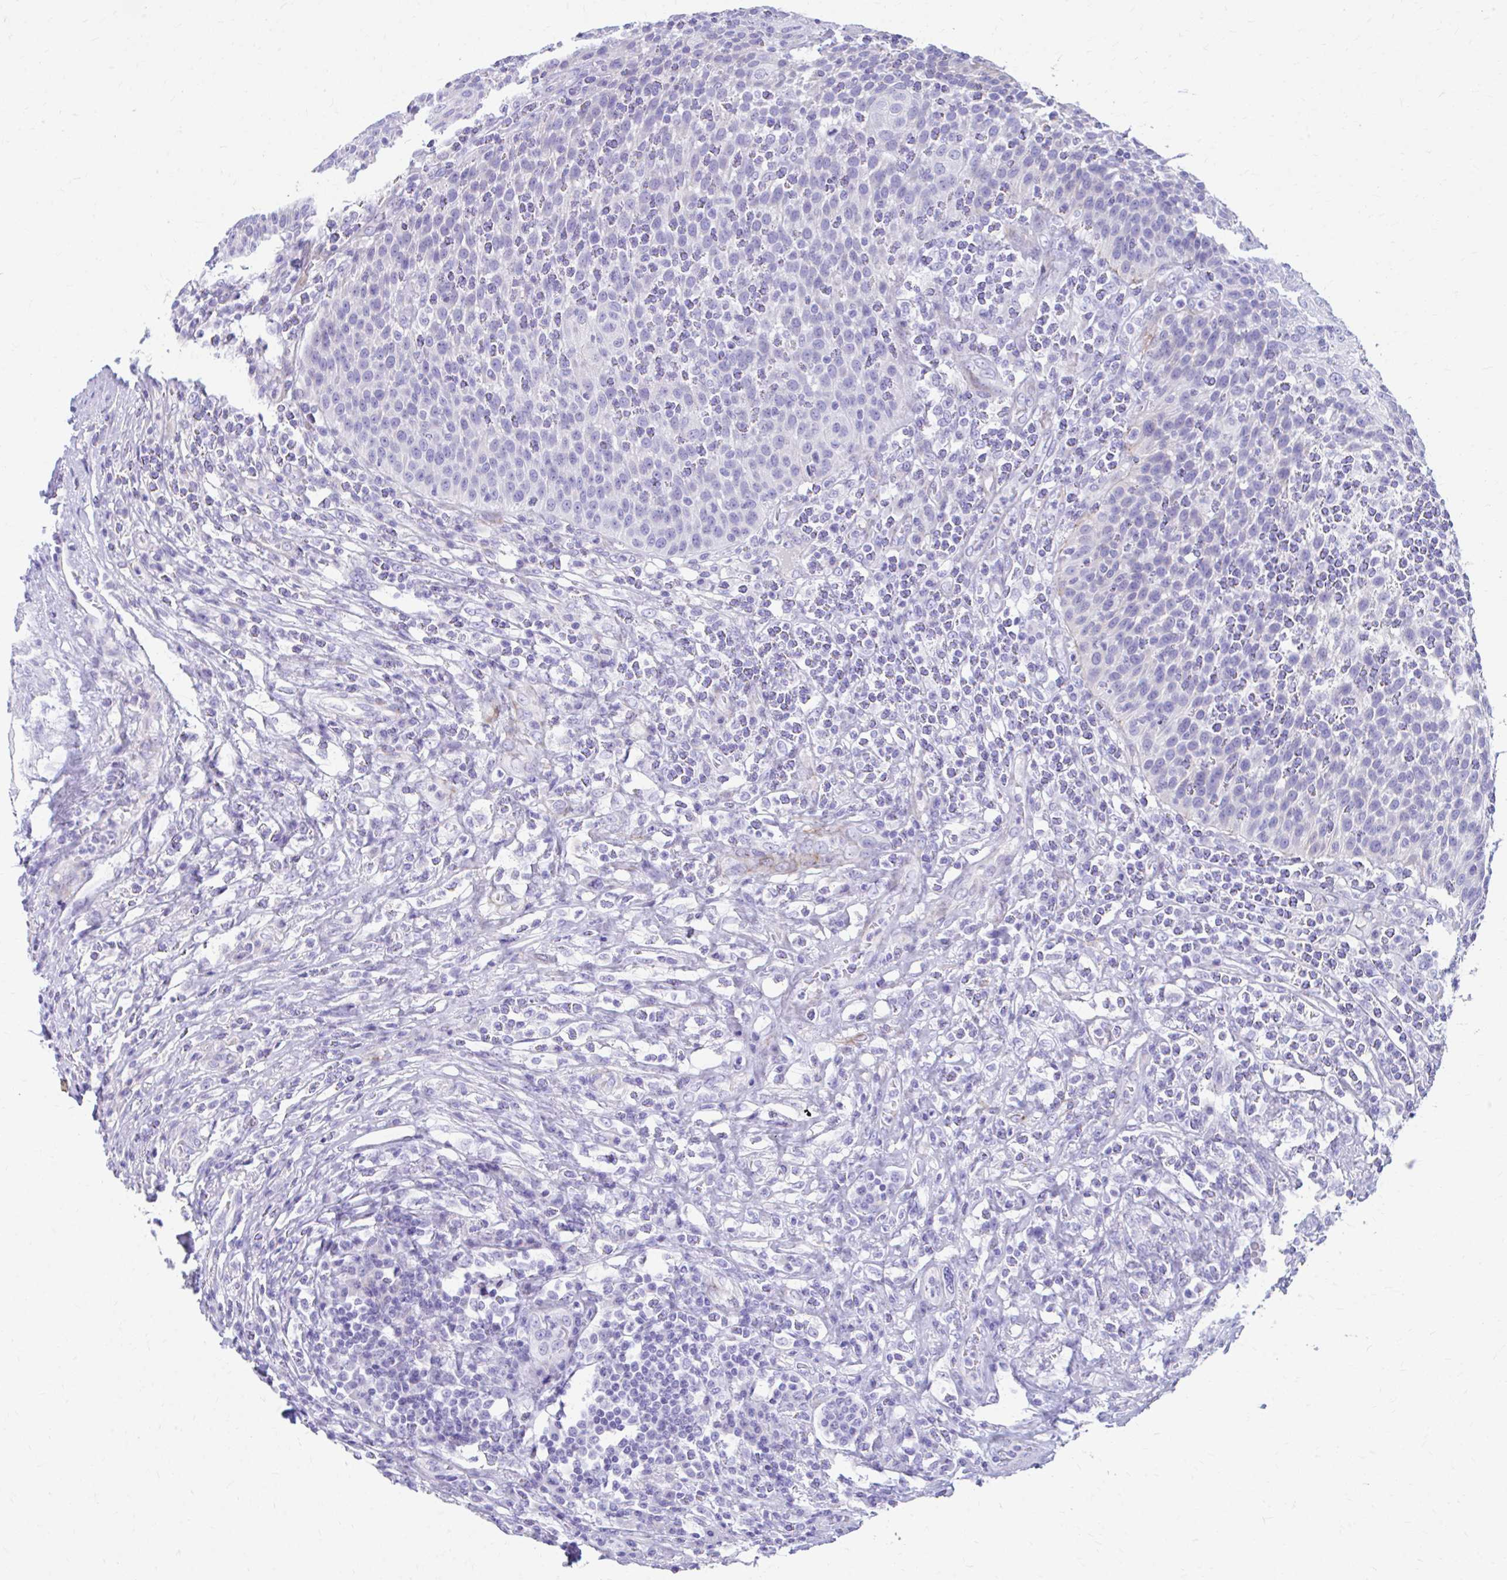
{"staining": {"intensity": "negative", "quantity": "none", "location": "none"}, "tissue": "urothelial cancer", "cell_type": "Tumor cells", "image_type": "cancer", "snomed": [{"axis": "morphology", "description": "Urothelial carcinoma, High grade"}, {"axis": "topography", "description": "Urinary bladder"}], "caption": "This is an immunohistochemistry (IHC) micrograph of human high-grade urothelial carcinoma. There is no staining in tumor cells.", "gene": "KRIT1", "patient": {"sex": "female", "age": 70}}